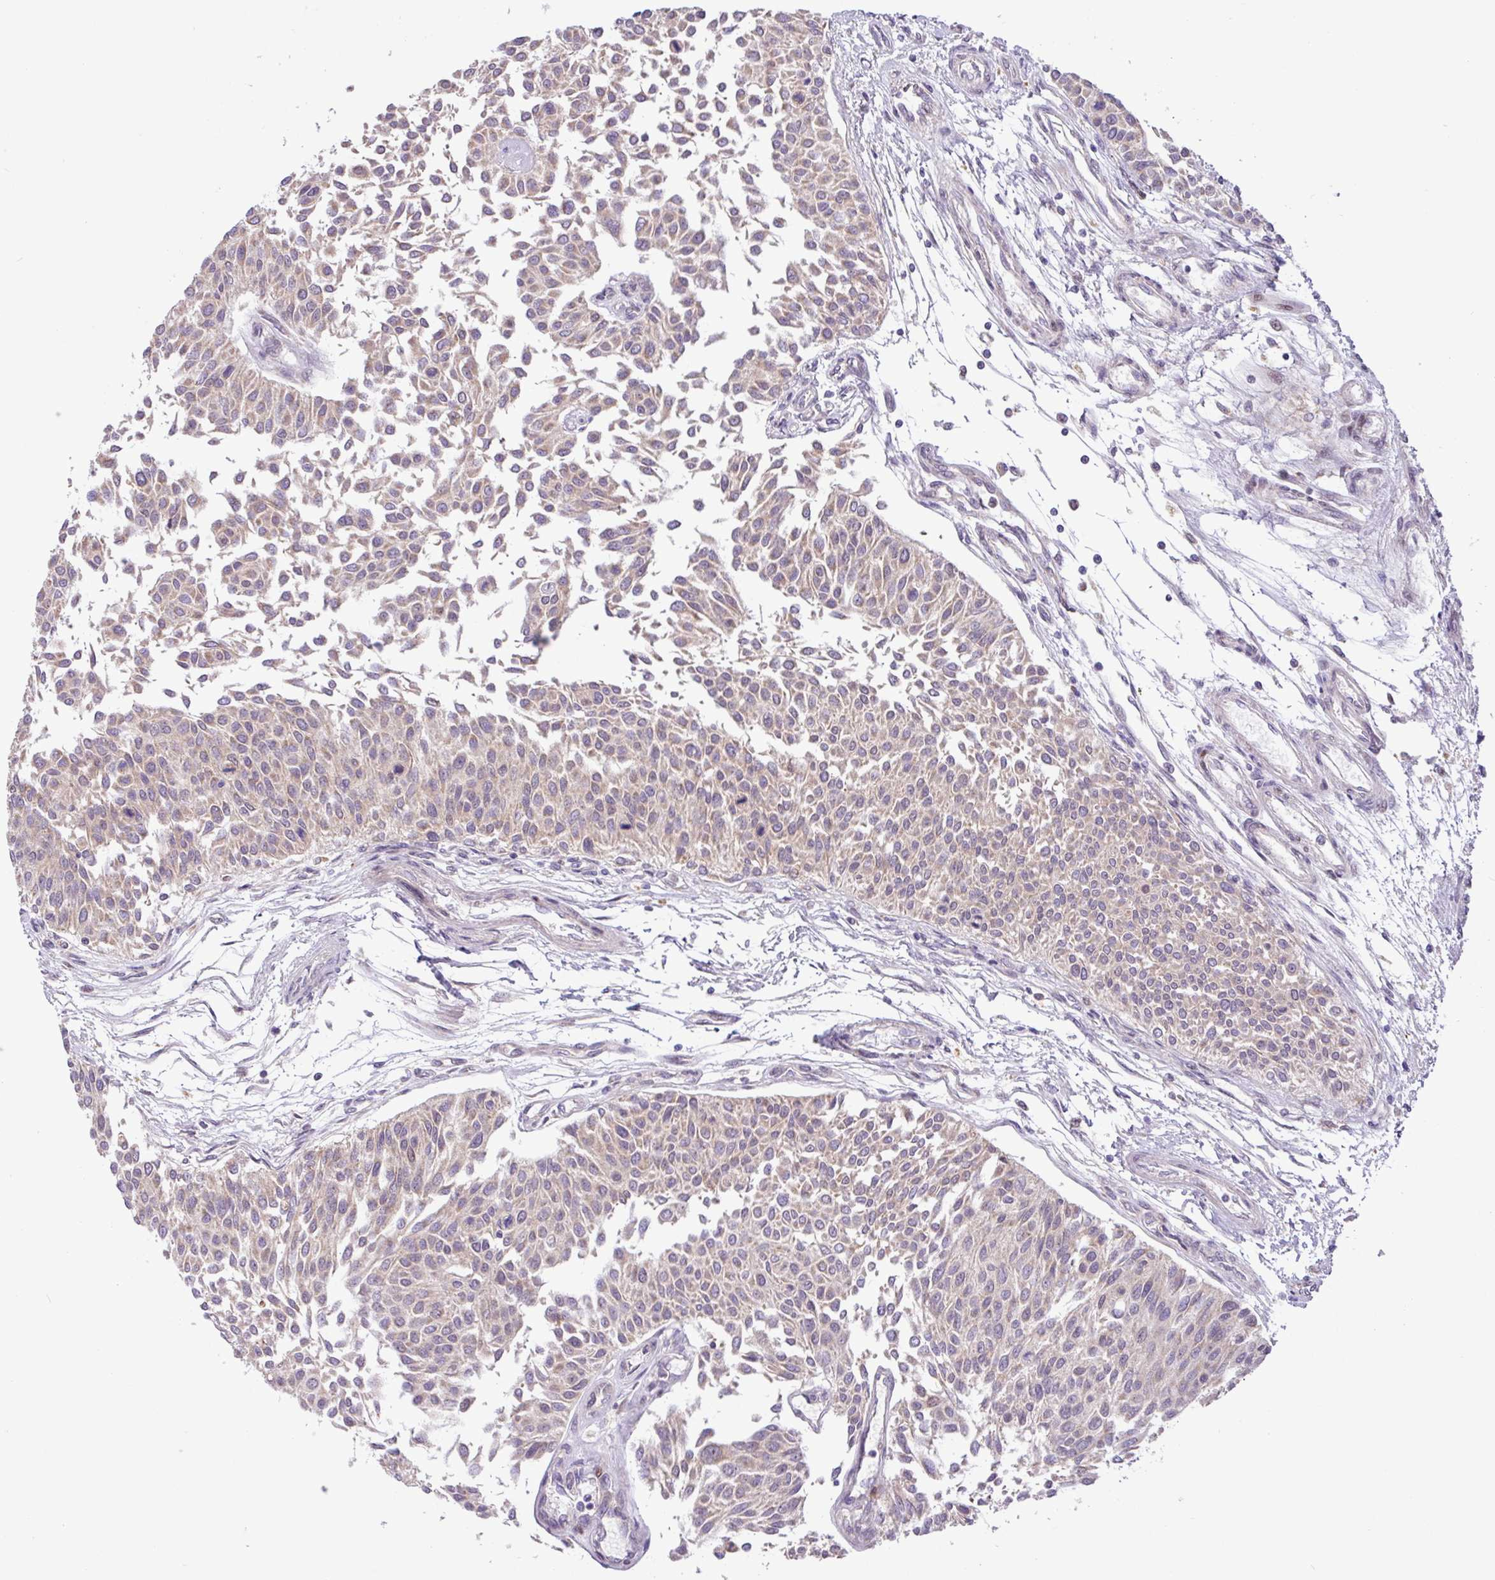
{"staining": {"intensity": "weak", "quantity": "25%-75%", "location": "cytoplasmic/membranous"}, "tissue": "urothelial cancer", "cell_type": "Tumor cells", "image_type": "cancer", "snomed": [{"axis": "morphology", "description": "Urothelial carcinoma, NOS"}, {"axis": "topography", "description": "Urinary bladder"}], "caption": "Immunohistochemical staining of human urothelial cancer displays low levels of weak cytoplasmic/membranous positivity in about 25%-75% of tumor cells. The protein of interest is stained brown, and the nuclei are stained in blue (DAB (3,3'-diaminobenzidine) IHC with brightfield microscopy, high magnification).", "gene": "BRD3", "patient": {"sex": "male", "age": 55}}